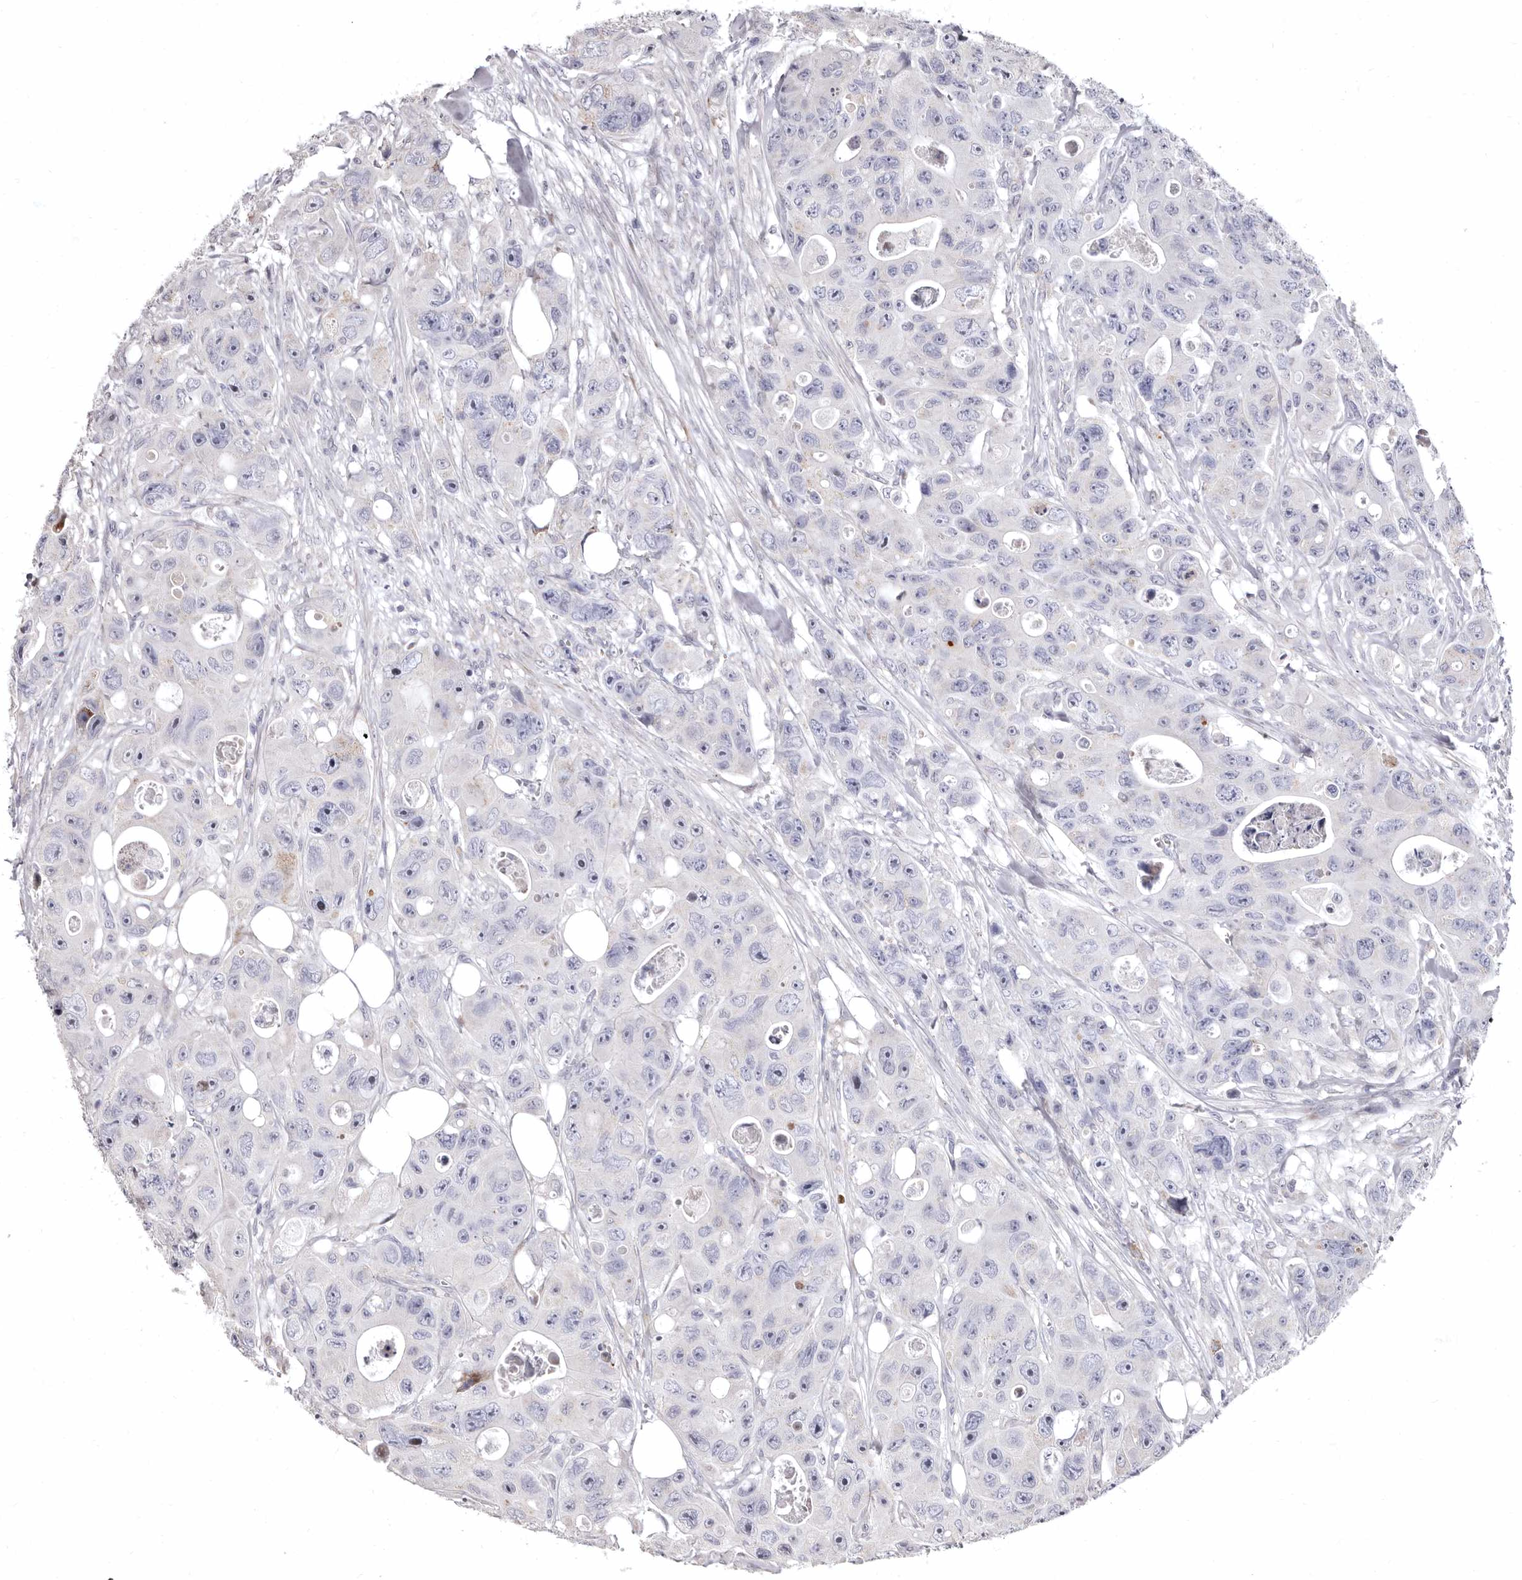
{"staining": {"intensity": "negative", "quantity": "none", "location": "none"}, "tissue": "colorectal cancer", "cell_type": "Tumor cells", "image_type": "cancer", "snomed": [{"axis": "morphology", "description": "Adenocarcinoma, NOS"}, {"axis": "topography", "description": "Colon"}], "caption": "DAB (3,3'-diaminobenzidine) immunohistochemical staining of human colorectal cancer reveals no significant positivity in tumor cells. (DAB (3,3'-diaminobenzidine) immunohistochemistry (IHC) with hematoxylin counter stain).", "gene": "AIDA", "patient": {"sex": "female", "age": 46}}